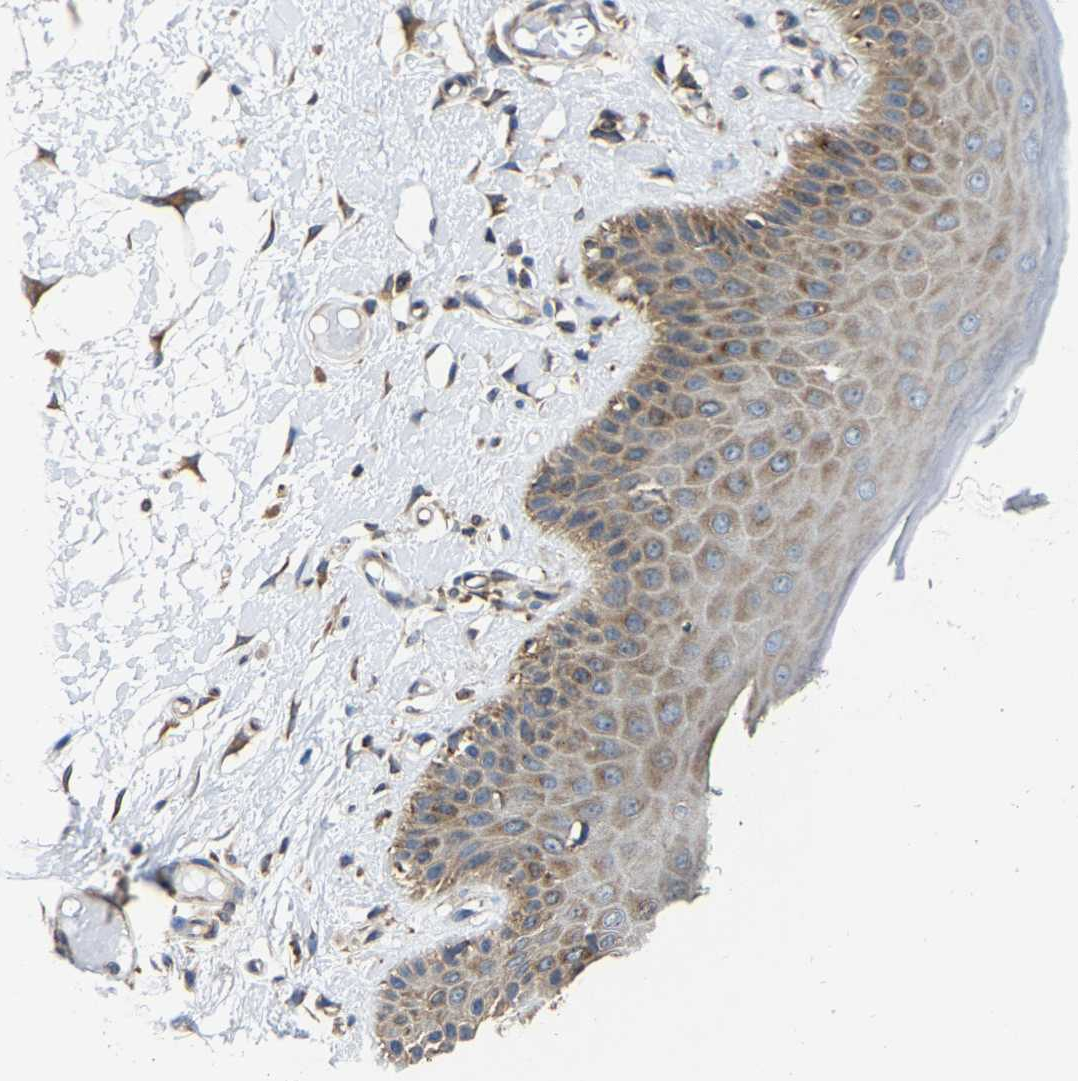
{"staining": {"intensity": "moderate", "quantity": "25%-75%", "location": "cytoplasmic/membranous"}, "tissue": "skin", "cell_type": "Epidermal cells", "image_type": "normal", "snomed": [{"axis": "morphology", "description": "Normal tissue, NOS"}, {"axis": "topography", "description": "Vulva"}], "caption": "Immunohistochemistry of unremarkable human skin displays medium levels of moderate cytoplasmic/membranous expression in approximately 25%-75% of epidermal cells.", "gene": "G3BP2", "patient": {"sex": "female", "age": 73}}